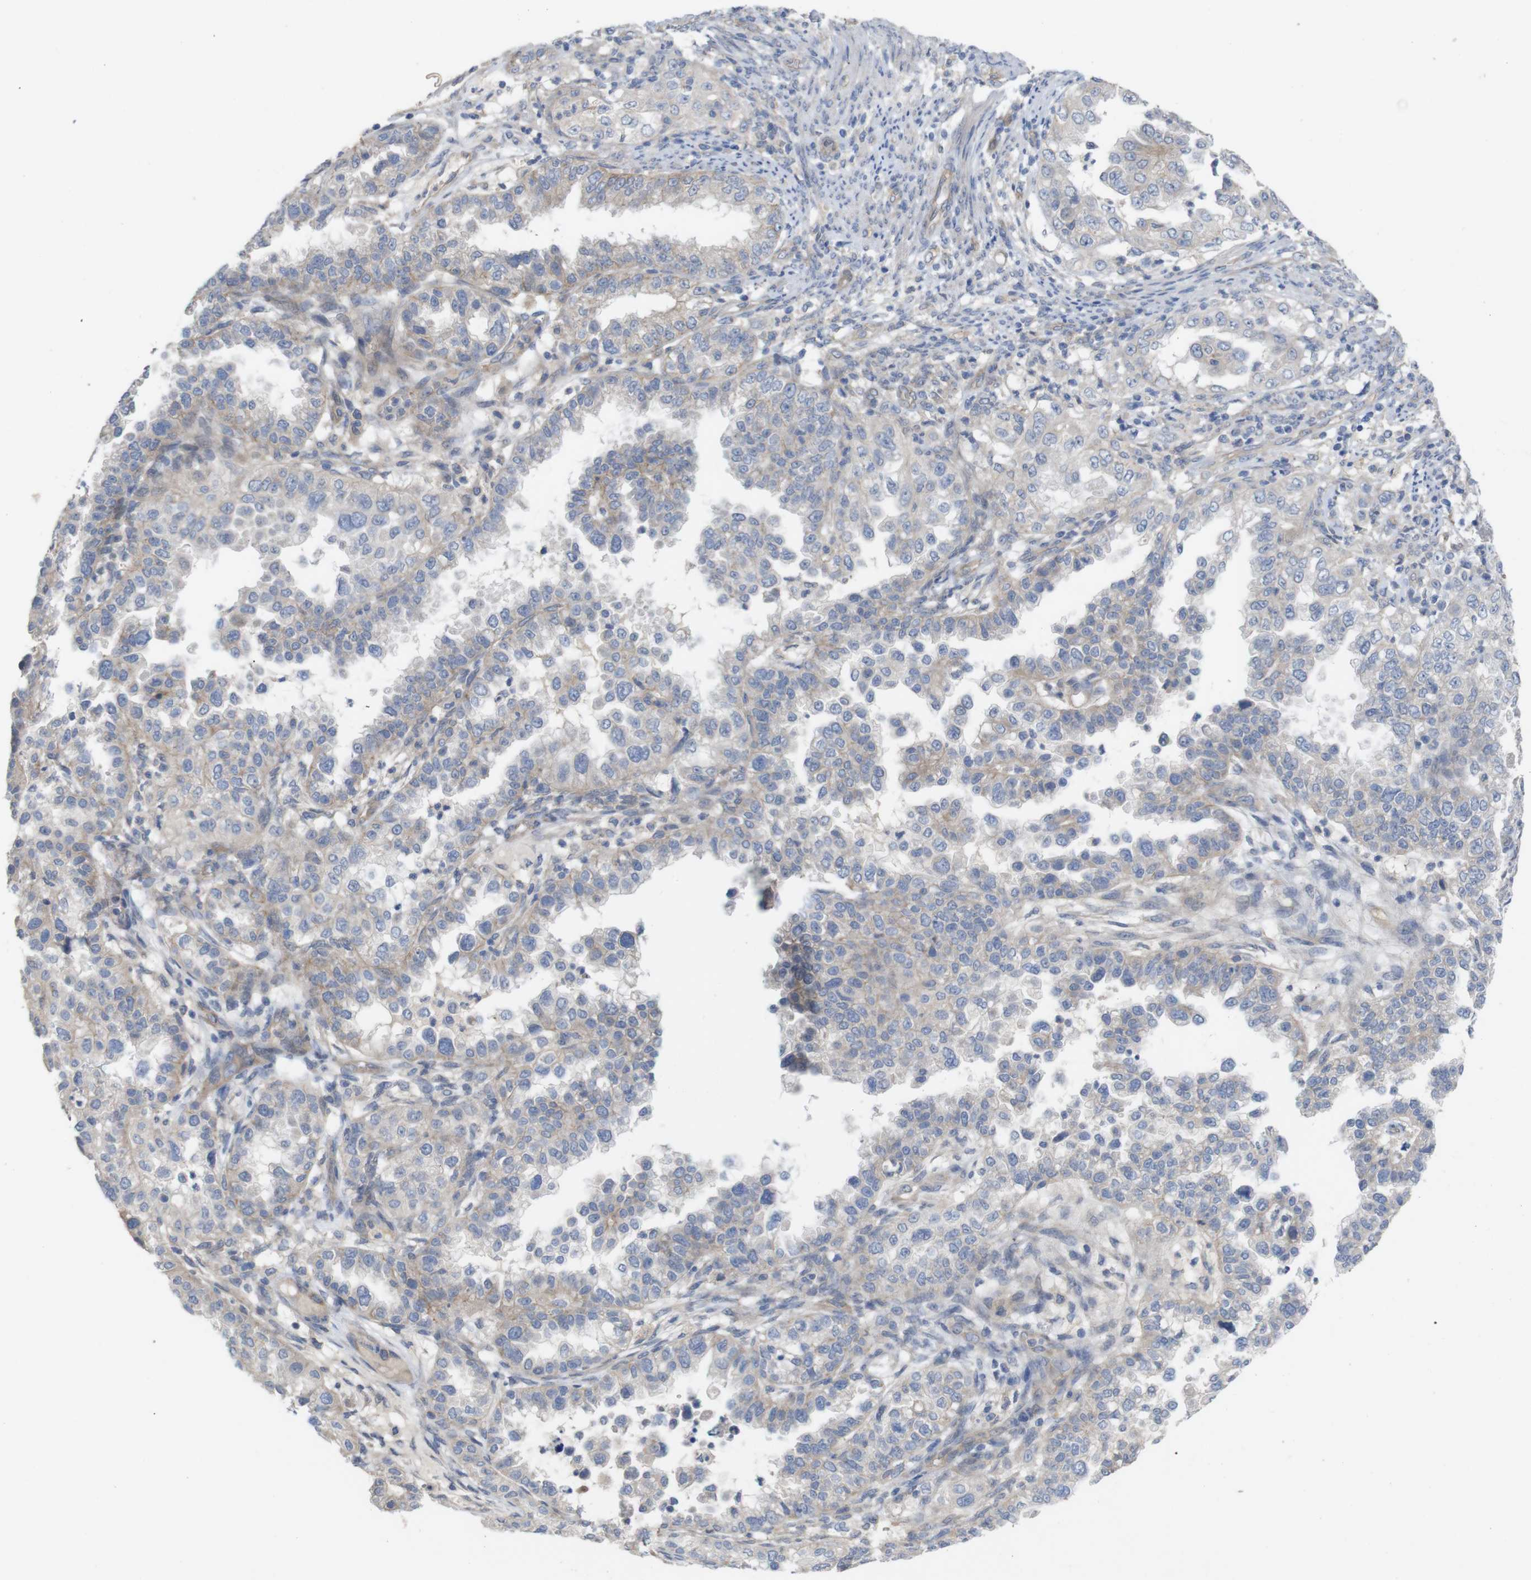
{"staining": {"intensity": "negative", "quantity": "none", "location": "none"}, "tissue": "endometrial cancer", "cell_type": "Tumor cells", "image_type": "cancer", "snomed": [{"axis": "morphology", "description": "Adenocarcinoma, NOS"}, {"axis": "topography", "description": "Endometrium"}], "caption": "The image demonstrates no staining of tumor cells in adenocarcinoma (endometrial).", "gene": "KIDINS220", "patient": {"sex": "female", "age": 85}}